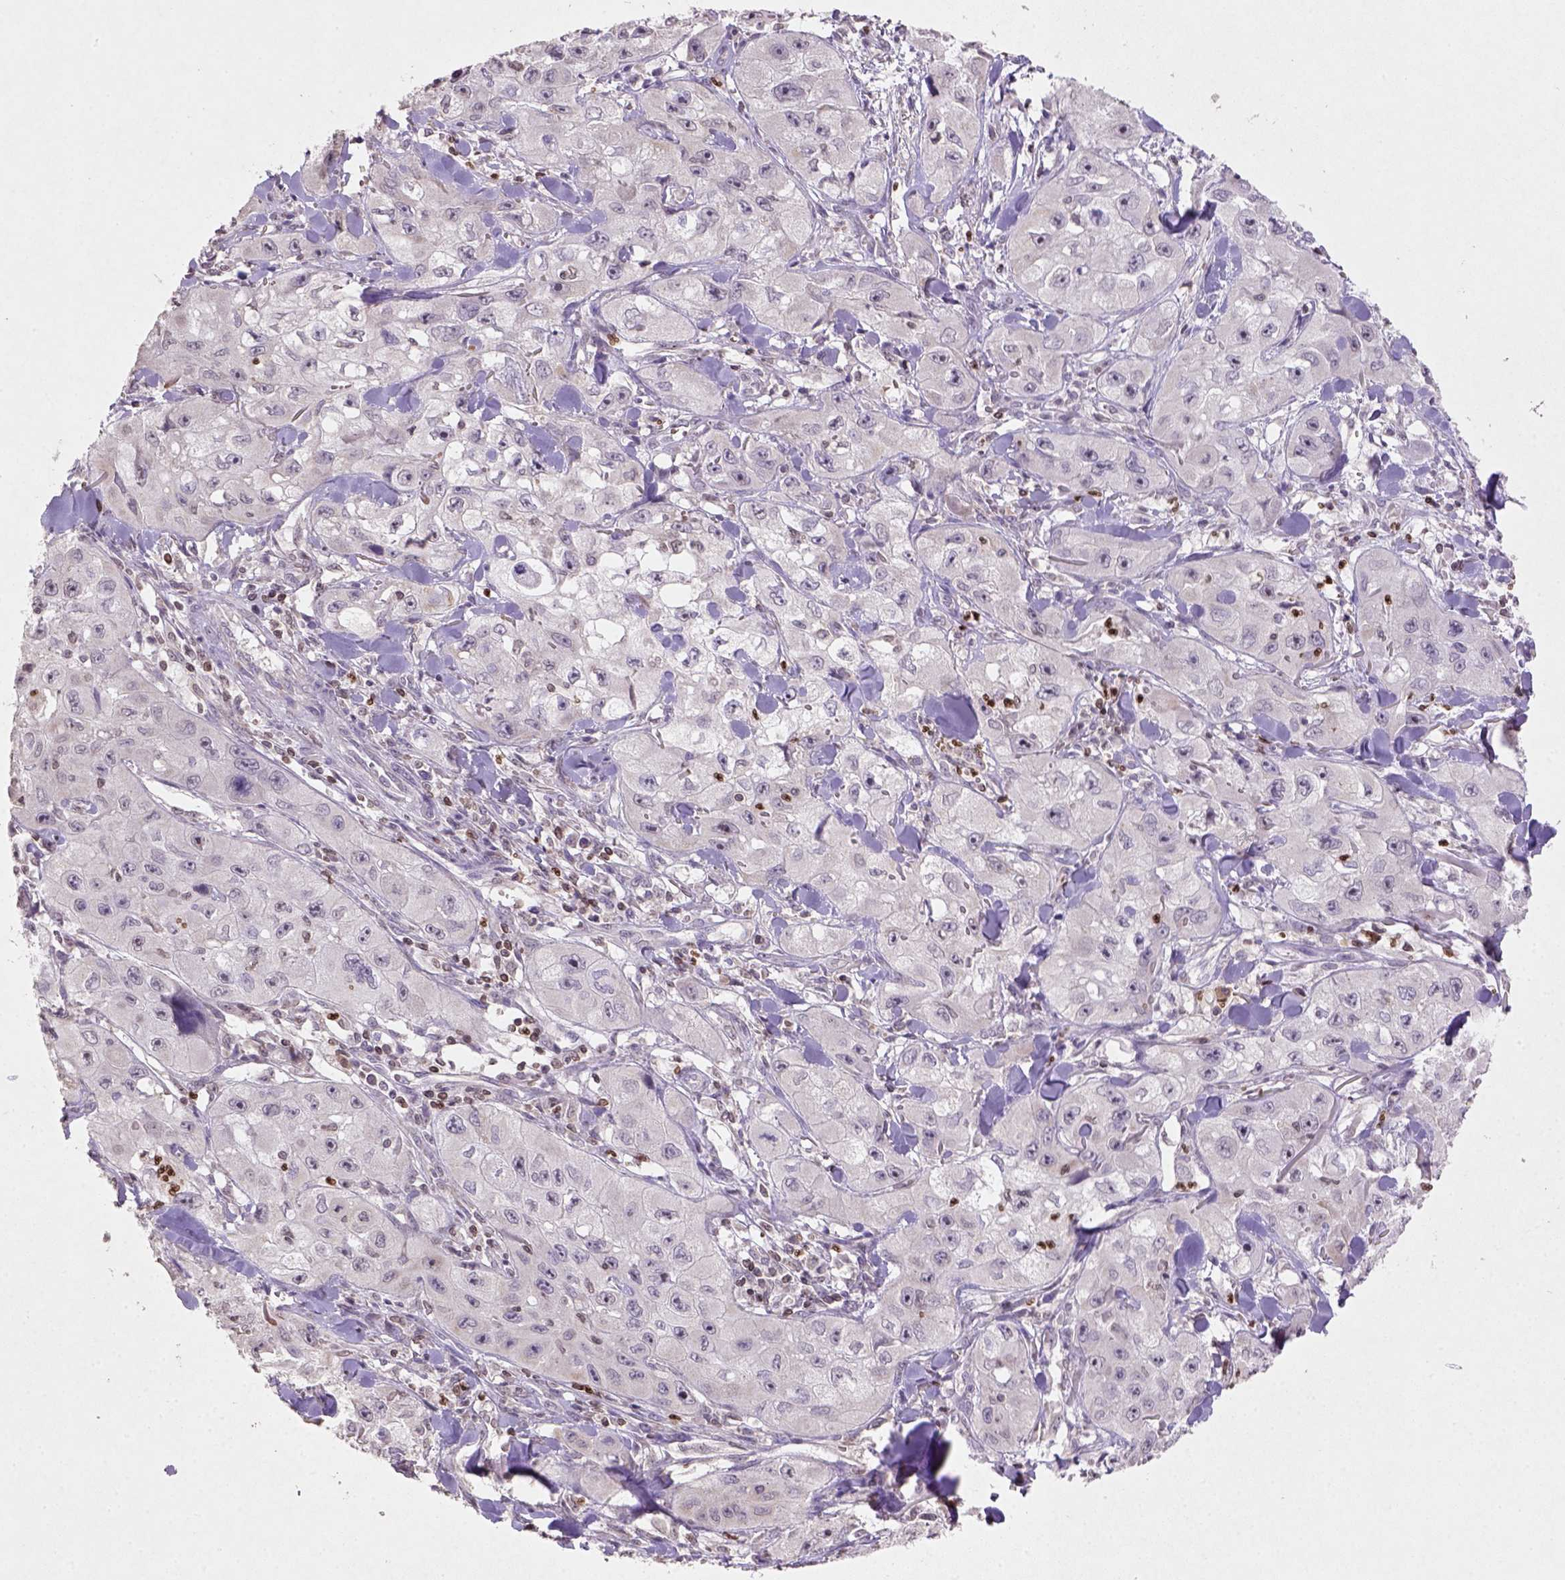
{"staining": {"intensity": "negative", "quantity": "none", "location": "none"}, "tissue": "skin cancer", "cell_type": "Tumor cells", "image_type": "cancer", "snomed": [{"axis": "morphology", "description": "Squamous cell carcinoma, NOS"}, {"axis": "topography", "description": "Skin"}, {"axis": "topography", "description": "Subcutis"}], "caption": "Tumor cells show no significant protein expression in skin cancer (squamous cell carcinoma).", "gene": "NUDT3", "patient": {"sex": "male", "age": 73}}